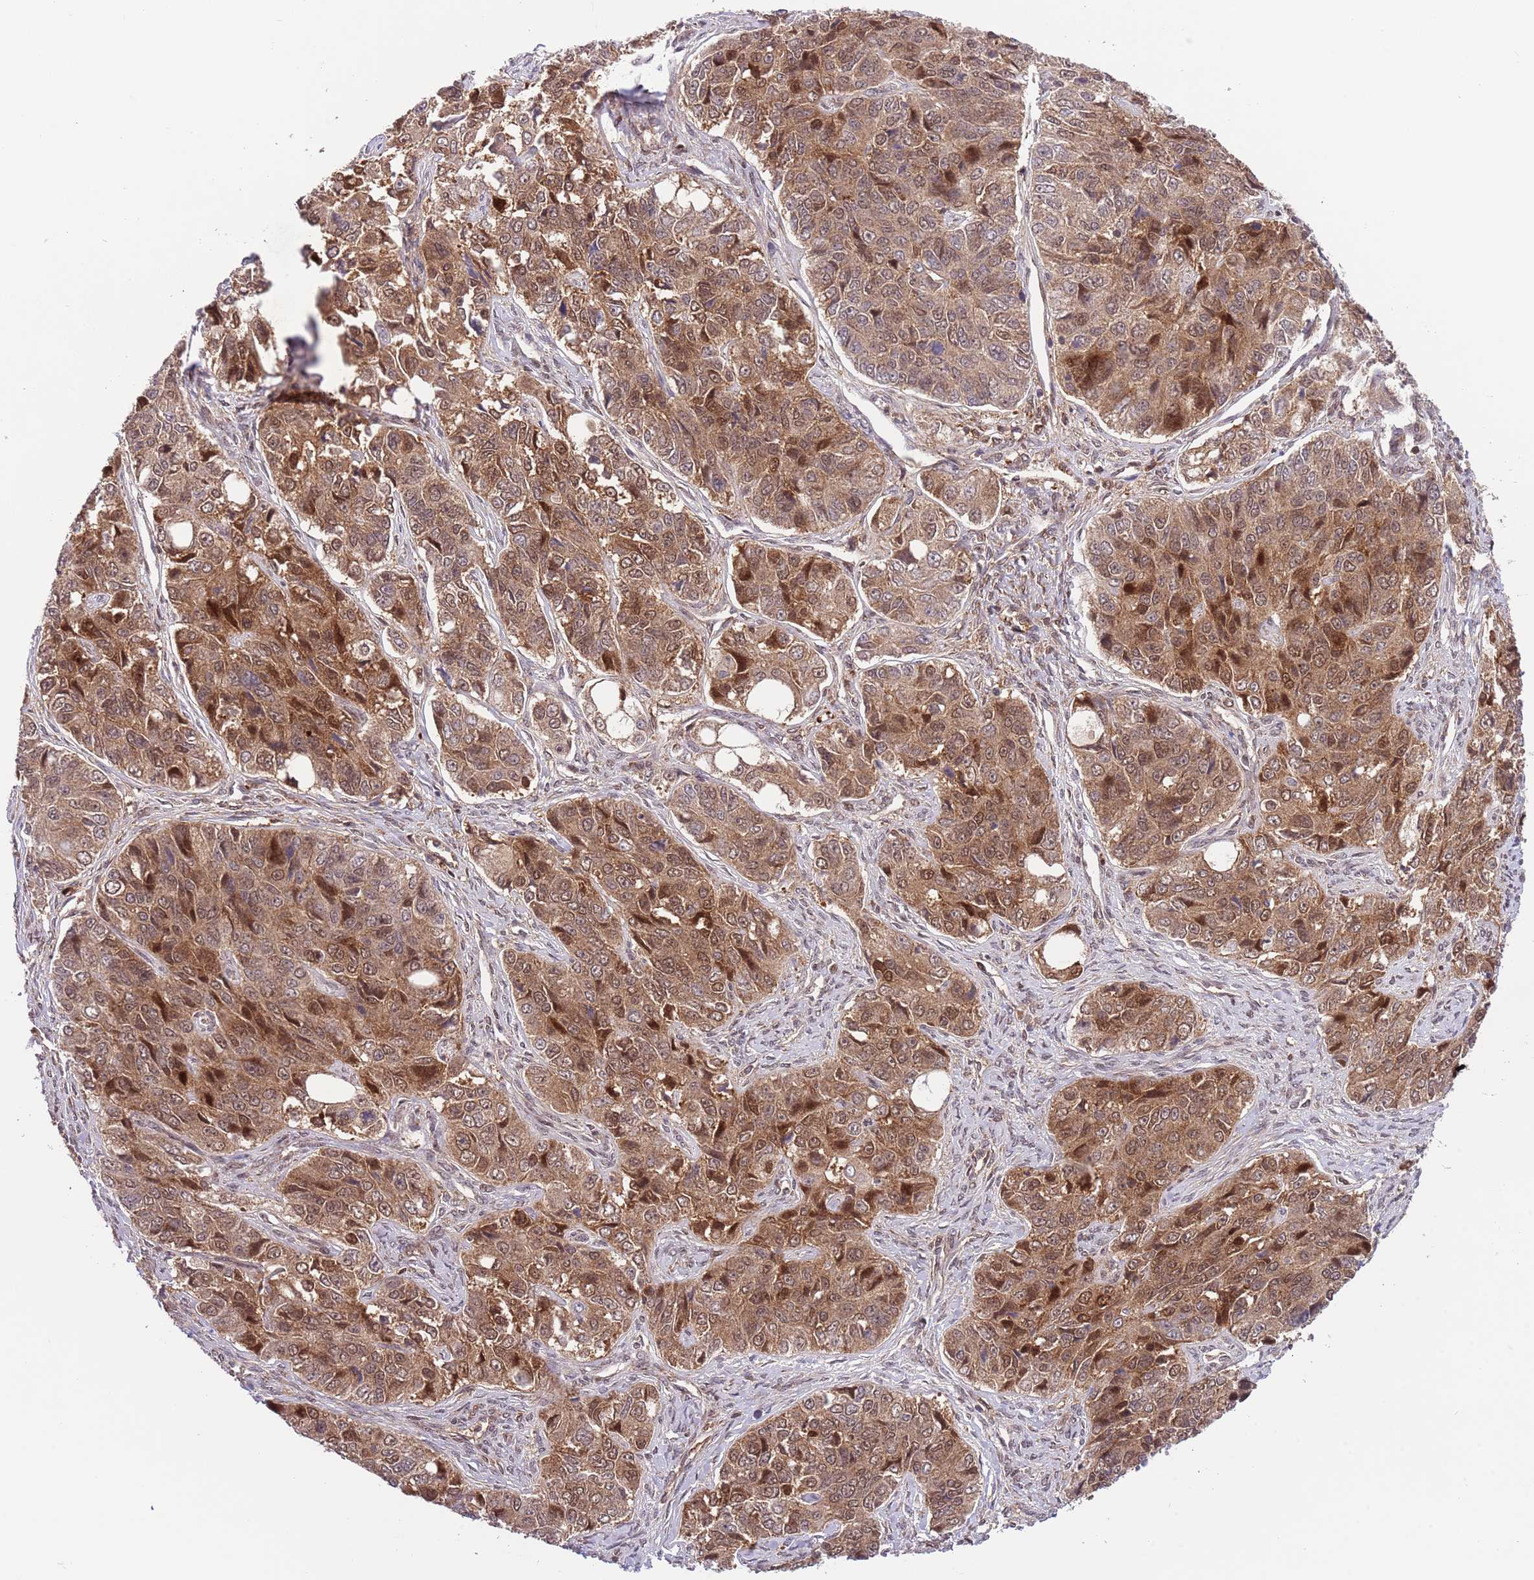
{"staining": {"intensity": "moderate", "quantity": ">75%", "location": "cytoplasmic/membranous,nuclear"}, "tissue": "ovarian cancer", "cell_type": "Tumor cells", "image_type": "cancer", "snomed": [{"axis": "morphology", "description": "Carcinoma, endometroid"}, {"axis": "topography", "description": "Ovary"}], "caption": "A photomicrograph of ovarian endometroid carcinoma stained for a protein shows moderate cytoplasmic/membranous and nuclear brown staining in tumor cells.", "gene": "HDHD2", "patient": {"sex": "female", "age": 51}}